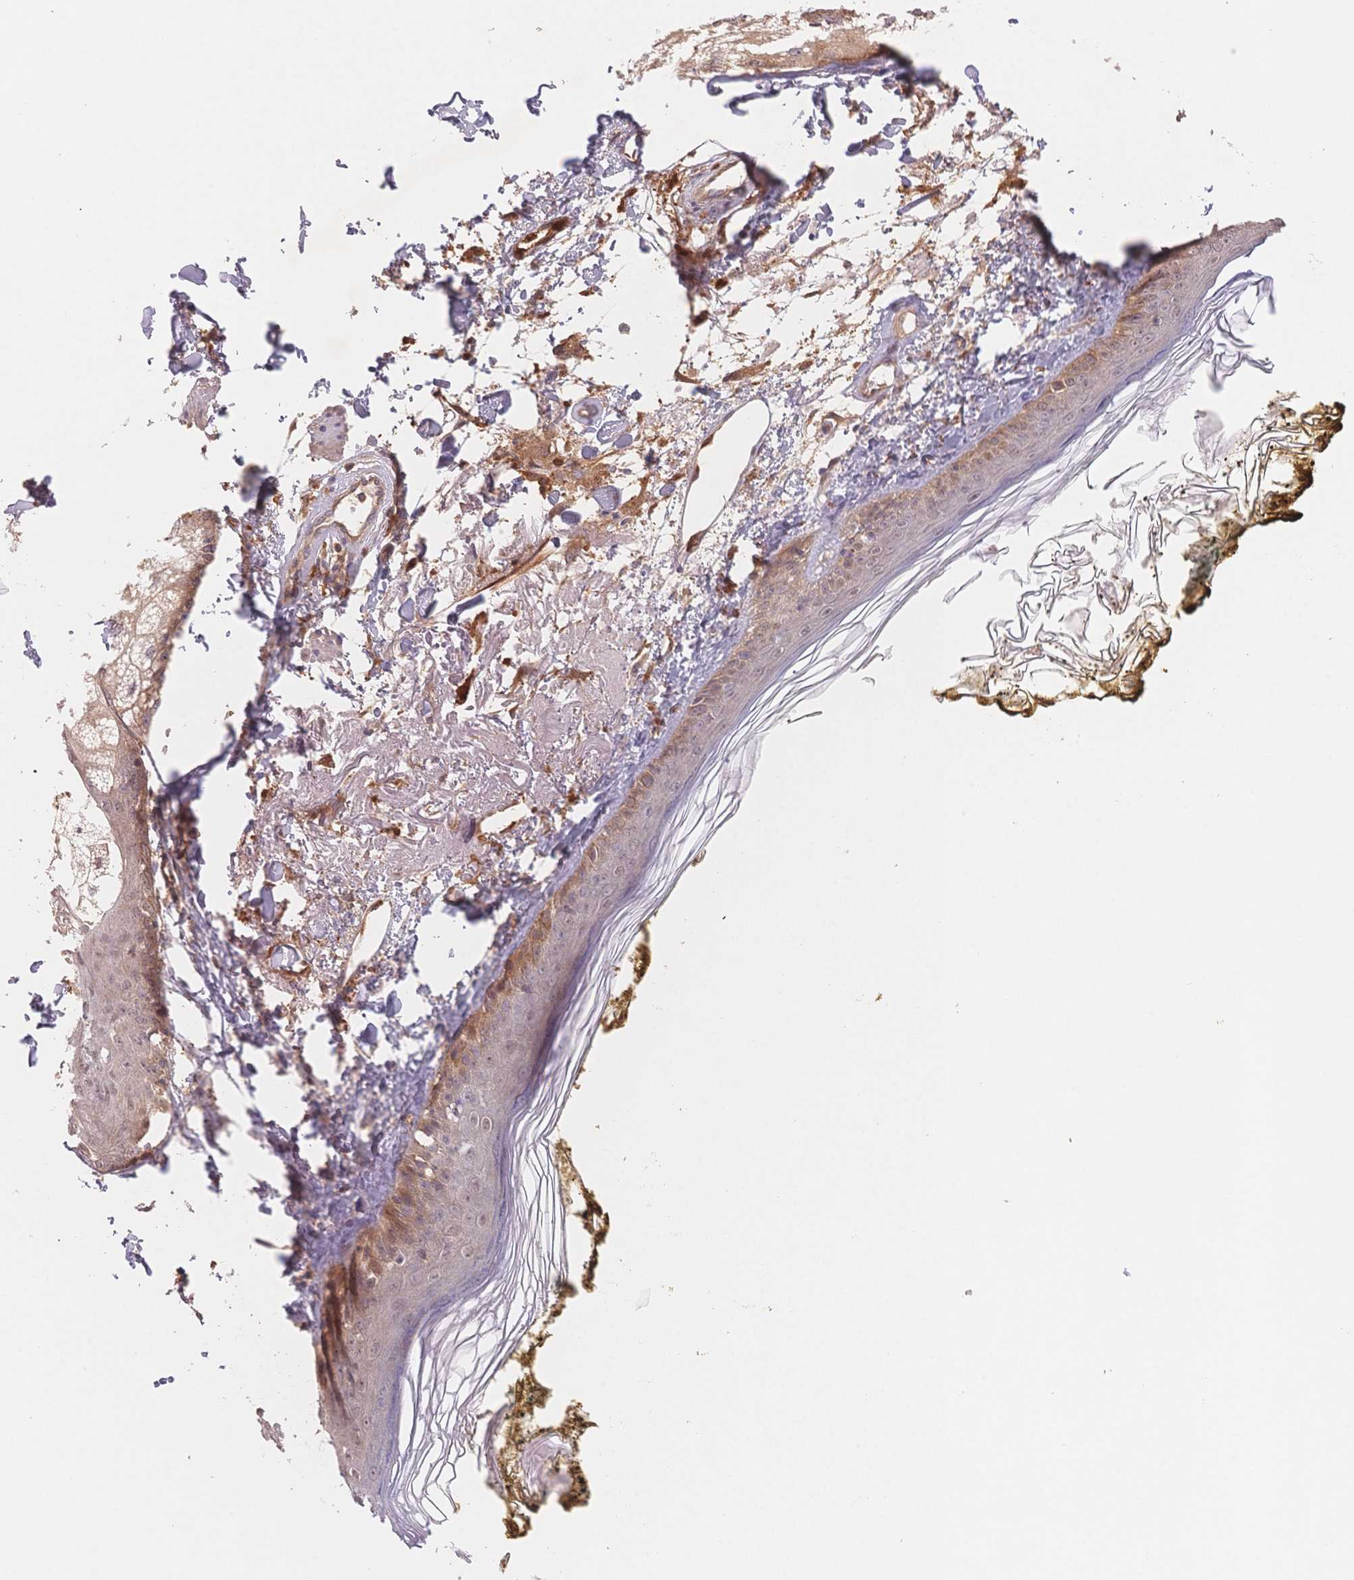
{"staining": {"intensity": "moderate", "quantity": "25%-75%", "location": "cytoplasmic/membranous"}, "tissue": "skin", "cell_type": "Fibroblasts", "image_type": "normal", "snomed": [{"axis": "morphology", "description": "Normal tissue, NOS"}, {"axis": "topography", "description": "Skin"}], "caption": "An IHC micrograph of benign tissue is shown. Protein staining in brown labels moderate cytoplasmic/membranous positivity in skin within fibroblasts. The protein is stained brown, and the nuclei are stained in blue (DAB (3,3'-diaminobenzidine) IHC with brightfield microscopy, high magnification).", "gene": "C12orf75", "patient": {"sex": "male", "age": 76}}